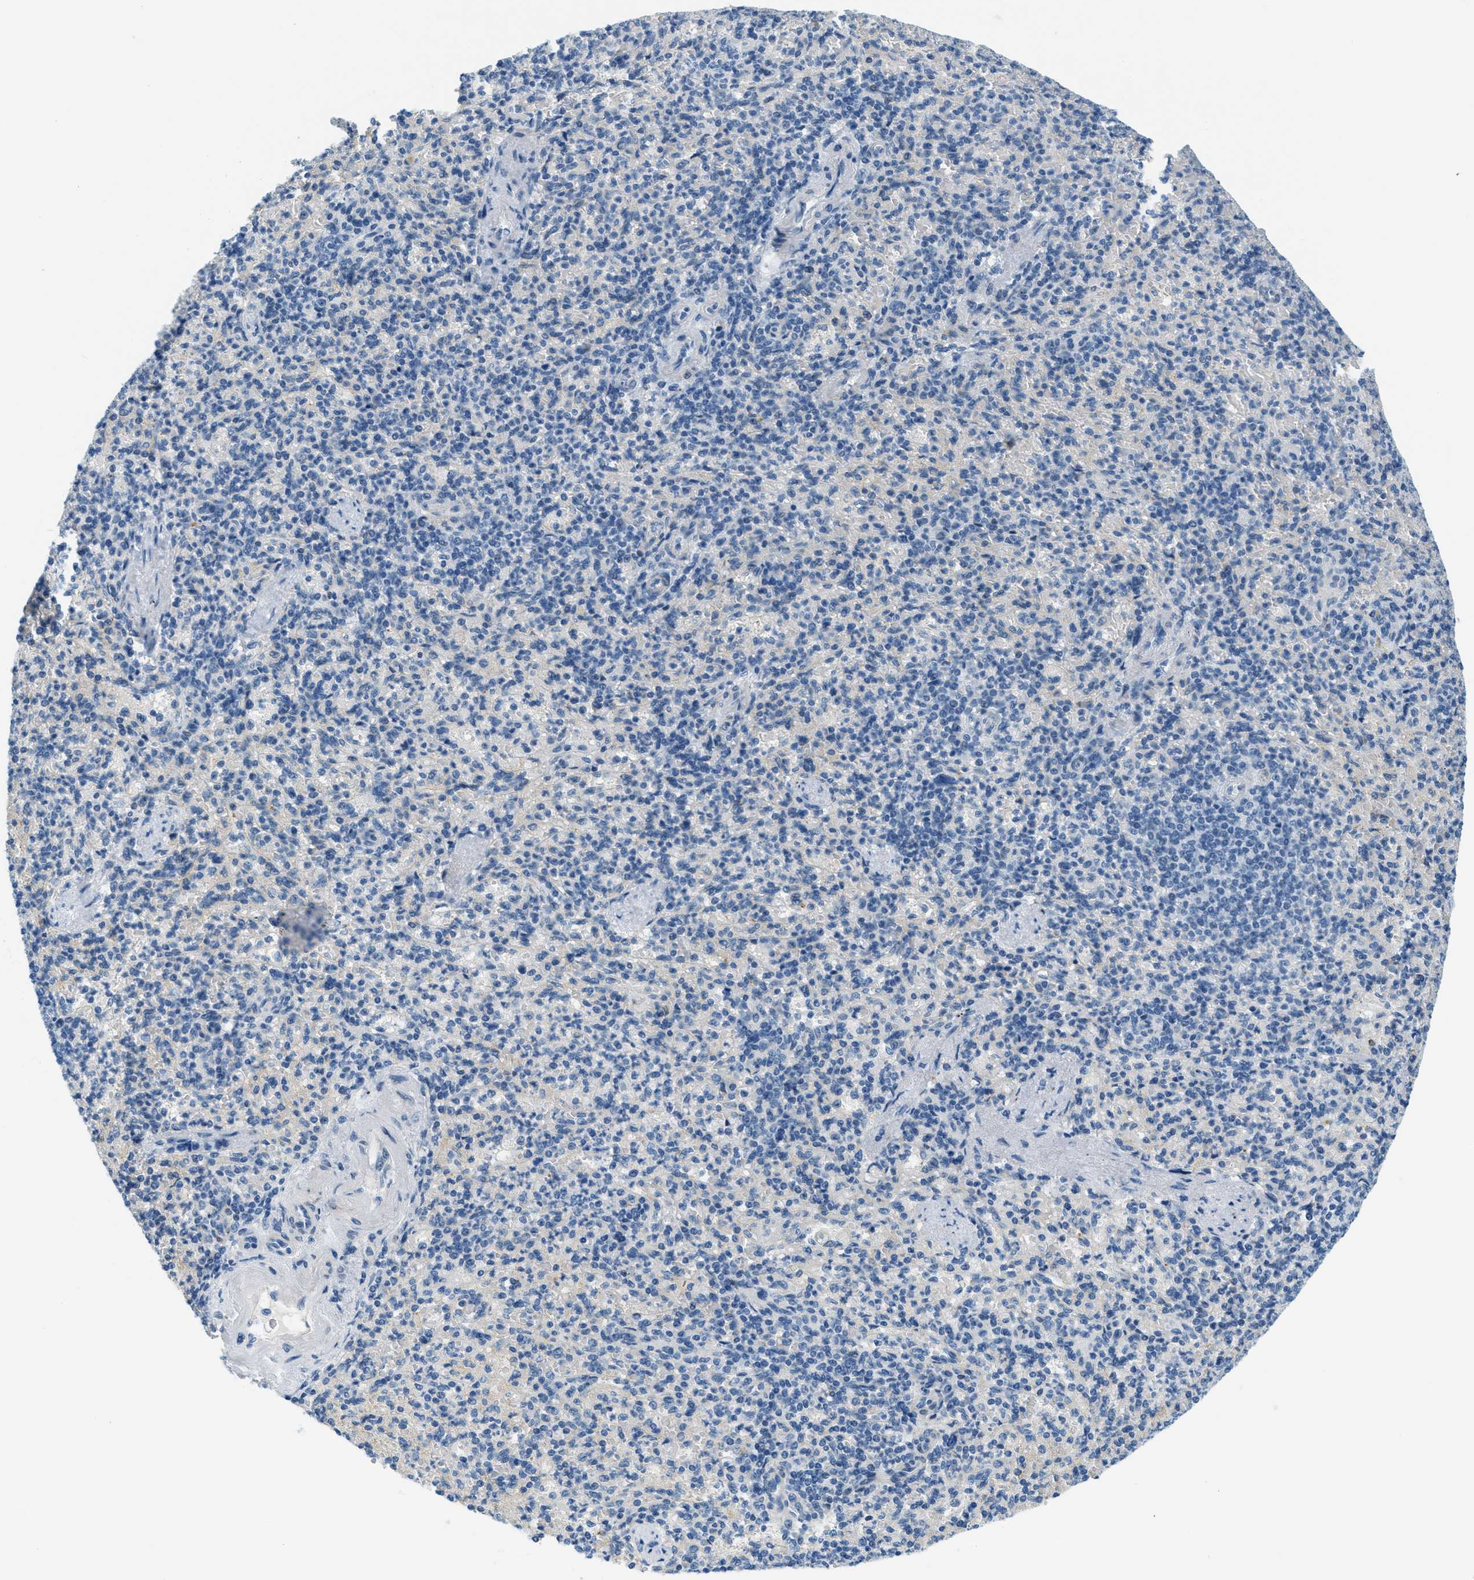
{"staining": {"intensity": "weak", "quantity": "<25%", "location": "cytoplasmic/membranous"}, "tissue": "spleen", "cell_type": "Cells in red pulp", "image_type": "normal", "snomed": [{"axis": "morphology", "description": "Normal tissue, NOS"}, {"axis": "topography", "description": "Spleen"}], "caption": "An IHC photomicrograph of unremarkable spleen is shown. There is no staining in cells in red pulp of spleen.", "gene": "CYP4X1", "patient": {"sex": "female", "age": 74}}